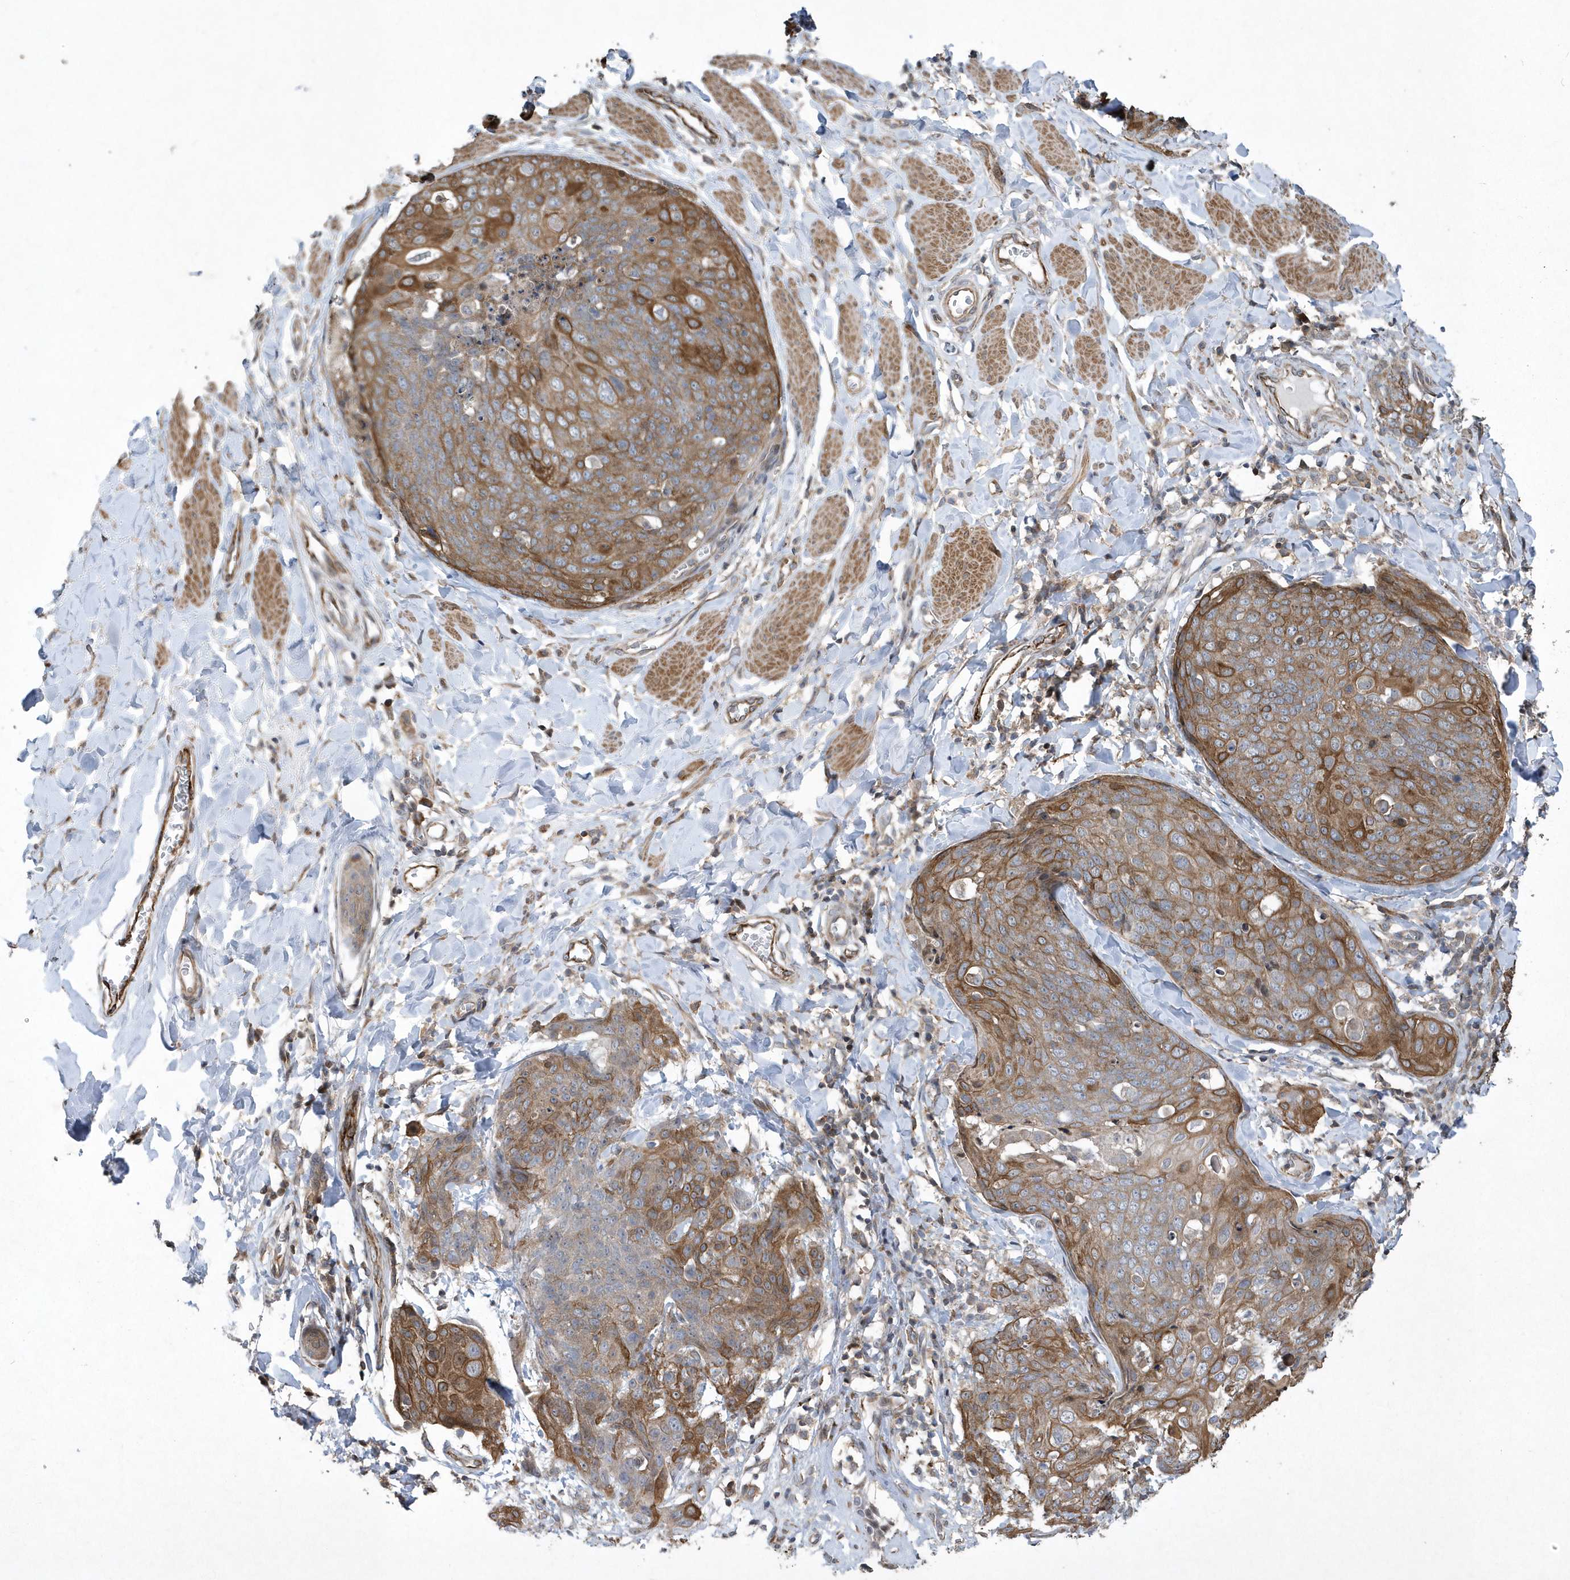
{"staining": {"intensity": "moderate", "quantity": ">75%", "location": "cytoplasmic/membranous"}, "tissue": "skin cancer", "cell_type": "Tumor cells", "image_type": "cancer", "snomed": [{"axis": "morphology", "description": "Squamous cell carcinoma, NOS"}, {"axis": "topography", "description": "Skin"}, {"axis": "topography", "description": "Vulva"}], "caption": "There is medium levels of moderate cytoplasmic/membranous positivity in tumor cells of skin cancer, as demonstrated by immunohistochemical staining (brown color).", "gene": "N4BP2", "patient": {"sex": "female", "age": 85}}